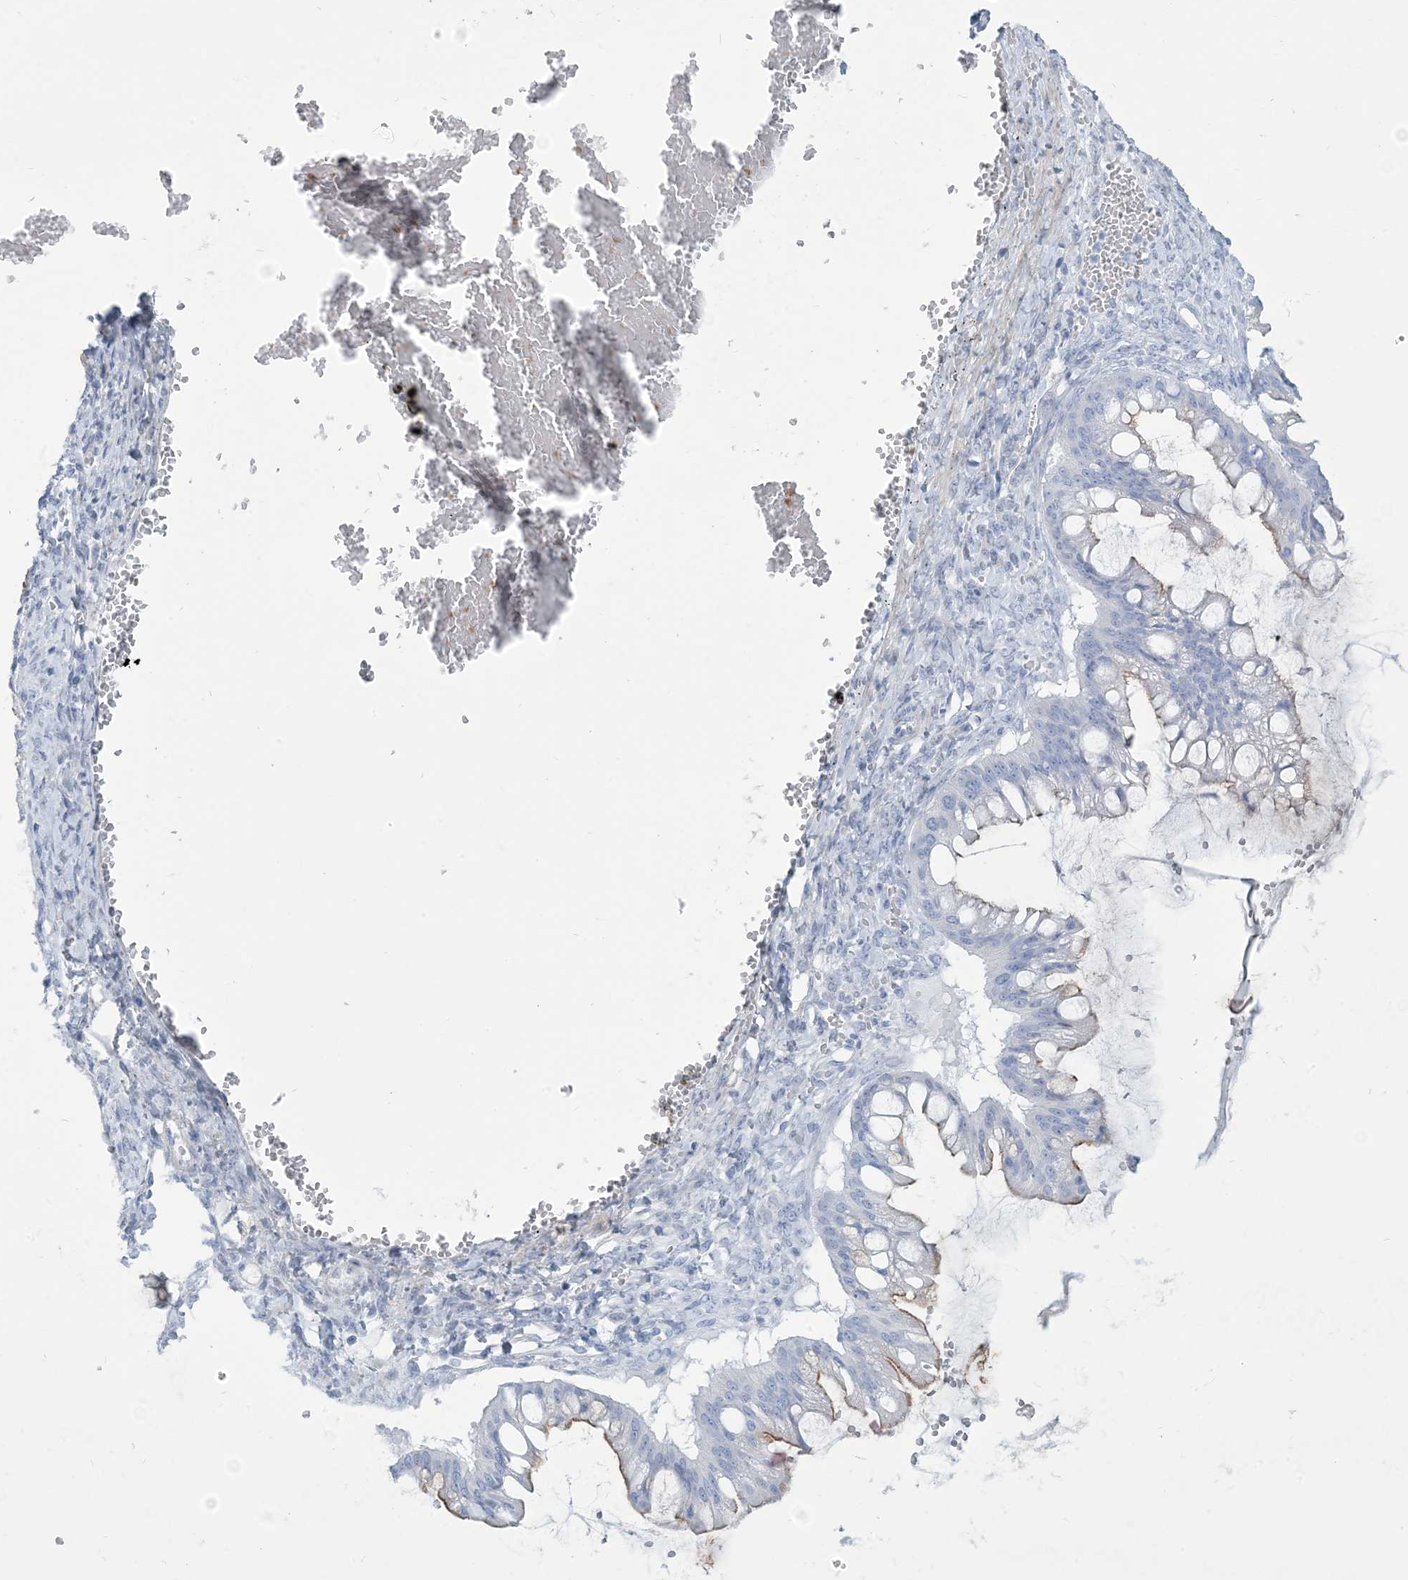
{"staining": {"intensity": "weak", "quantity": "<25%", "location": "cytoplasmic/membranous"}, "tissue": "ovarian cancer", "cell_type": "Tumor cells", "image_type": "cancer", "snomed": [{"axis": "morphology", "description": "Cystadenocarcinoma, mucinous, NOS"}, {"axis": "topography", "description": "Ovary"}], "caption": "Tumor cells are negative for protein expression in human ovarian cancer.", "gene": "MOXD1", "patient": {"sex": "female", "age": 73}}